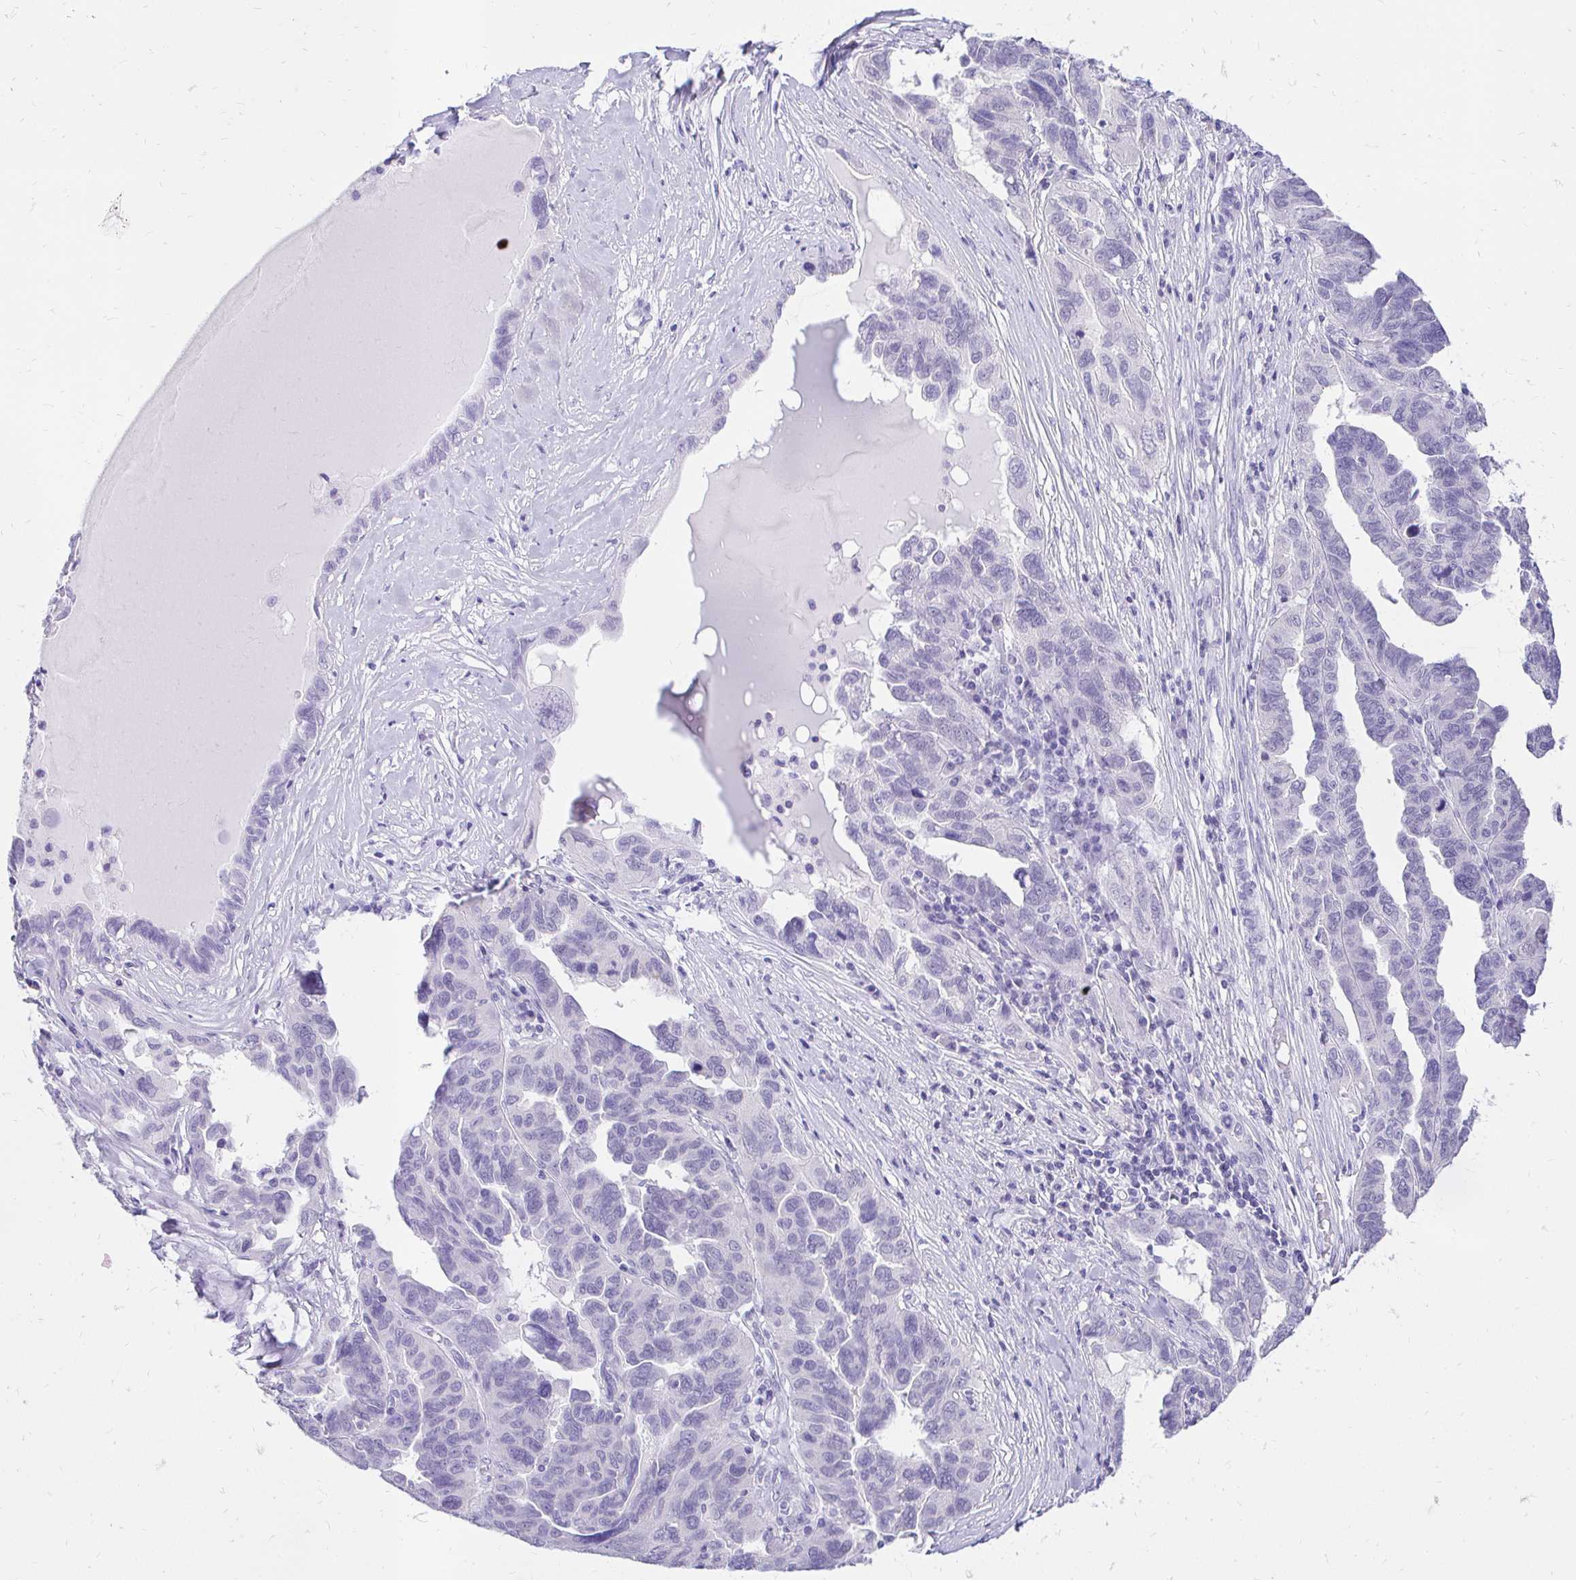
{"staining": {"intensity": "negative", "quantity": "none", "location": "none"}, "tissue": "ovarian cancer", "cell_type": "Tumor cells", "image_type": "cancer", "snomed": [{"axis": "morphology", "description": "Cystadenocarcinoma, serous, NOS"}, {"axis": "topography", "description": "Ovary"}], "caption": "IHC image of human ovarian serous cystadenocarcinoma stained for a protein (brown), which reveals no positivity in tumor cells. (DAB (3,3'-diaminobenzidine) IHC, high magnification).", "gene": "FATE1", "patient": {"sex": "female", "age": 64}}